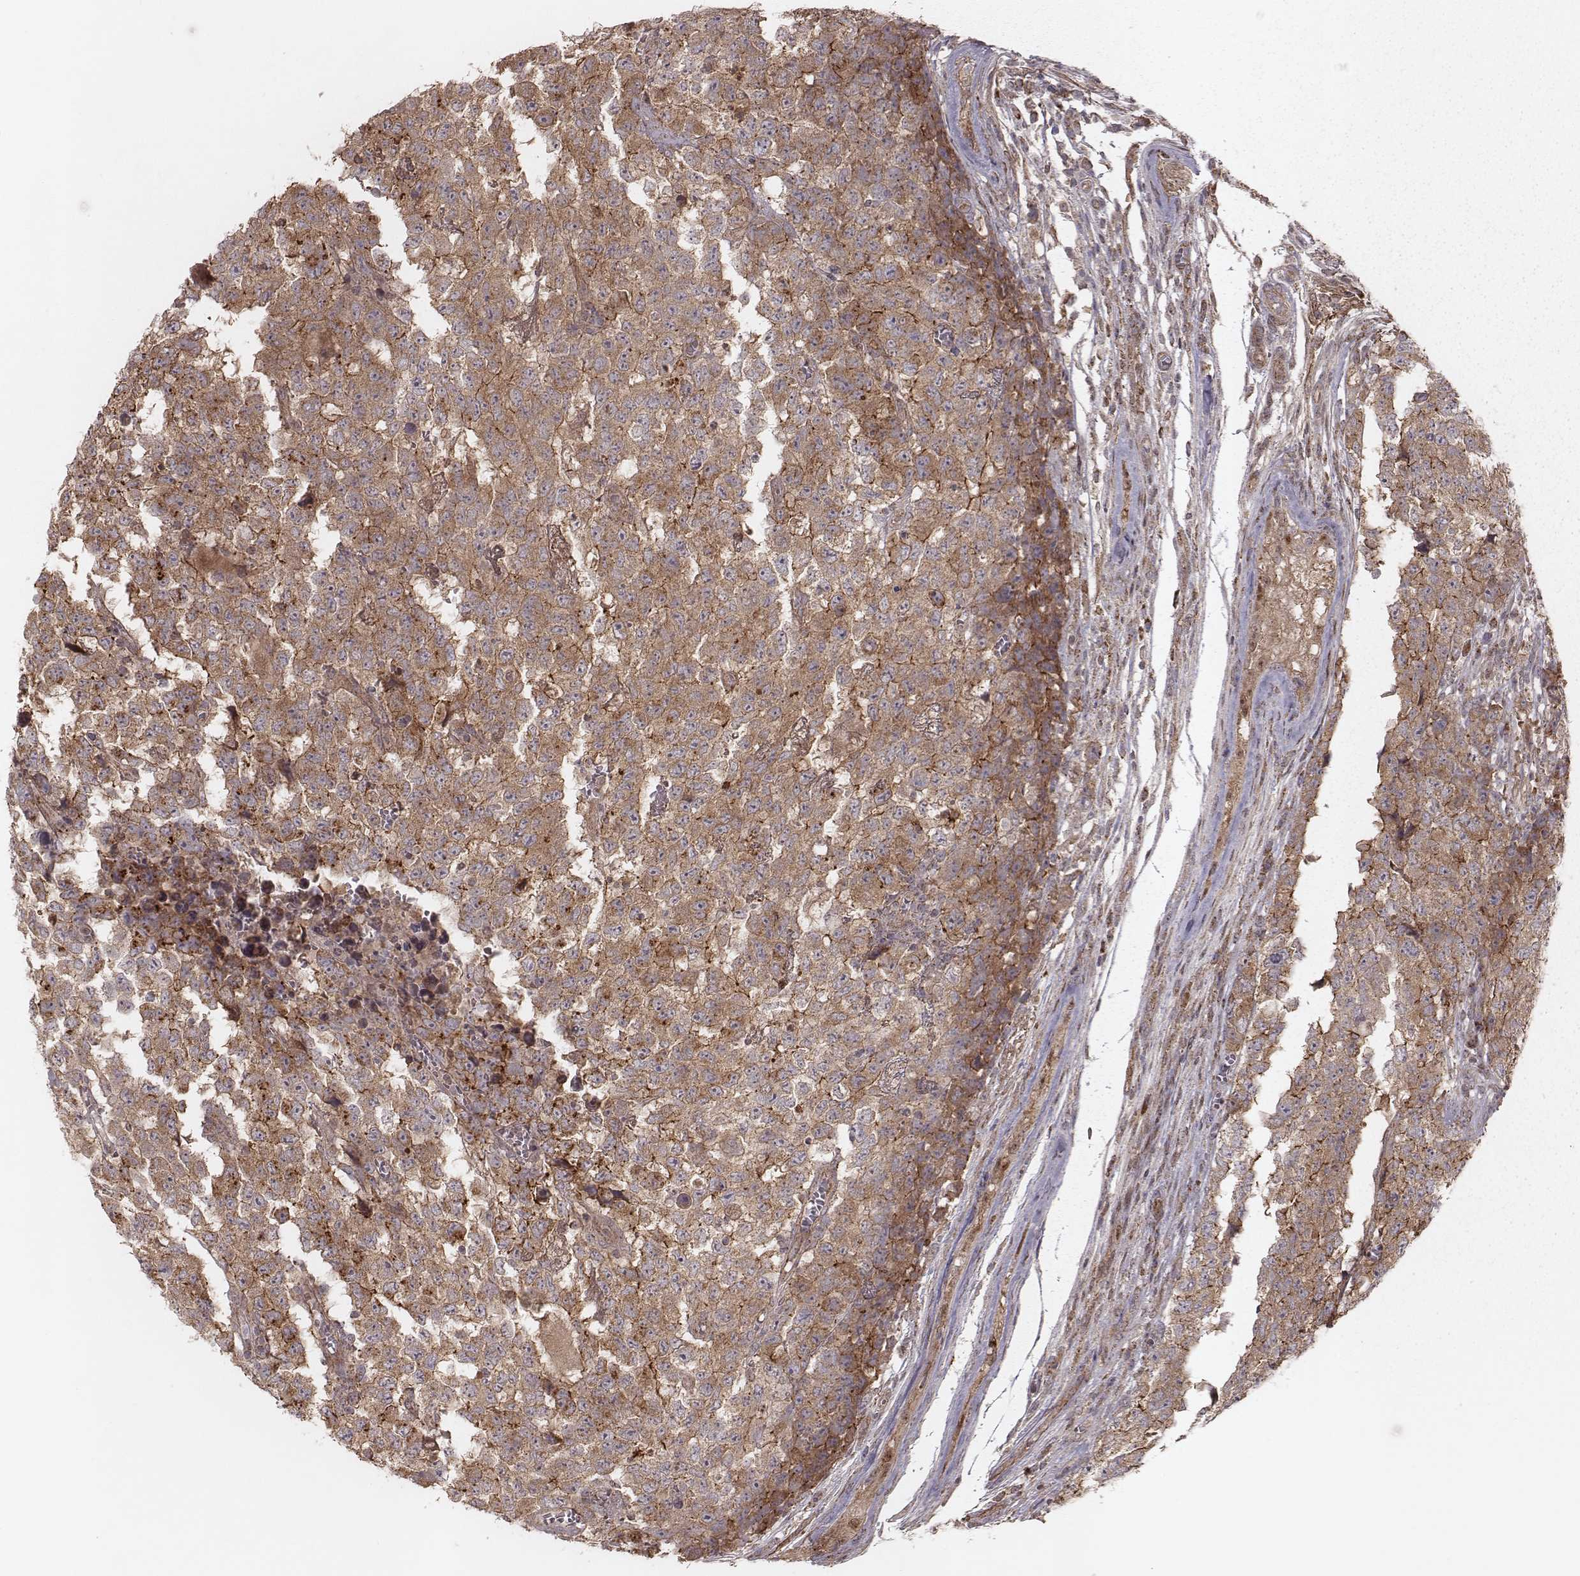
{"staining": {"intensity": "weak", "quantity": ">75%", "location": "cytoplasmic/membranous"}, "tissue": "testis cancer", "cell_type": "Tumor cells", "image_type": "cancer", "snomed": [{"axis": "morphology", "description": "Carcinoma, Embryonal, NOS"}, {"axis": "topography", "description": "Testis"}], "caption": "Embryonal carcinoma (testis) stained with immunohistochemistry displays weak cytoplasmic/membranous expression in approximately >75% of tumor cells.", "gene": "NDUFA7", "patient": {"sex": "male", "age": 23}}